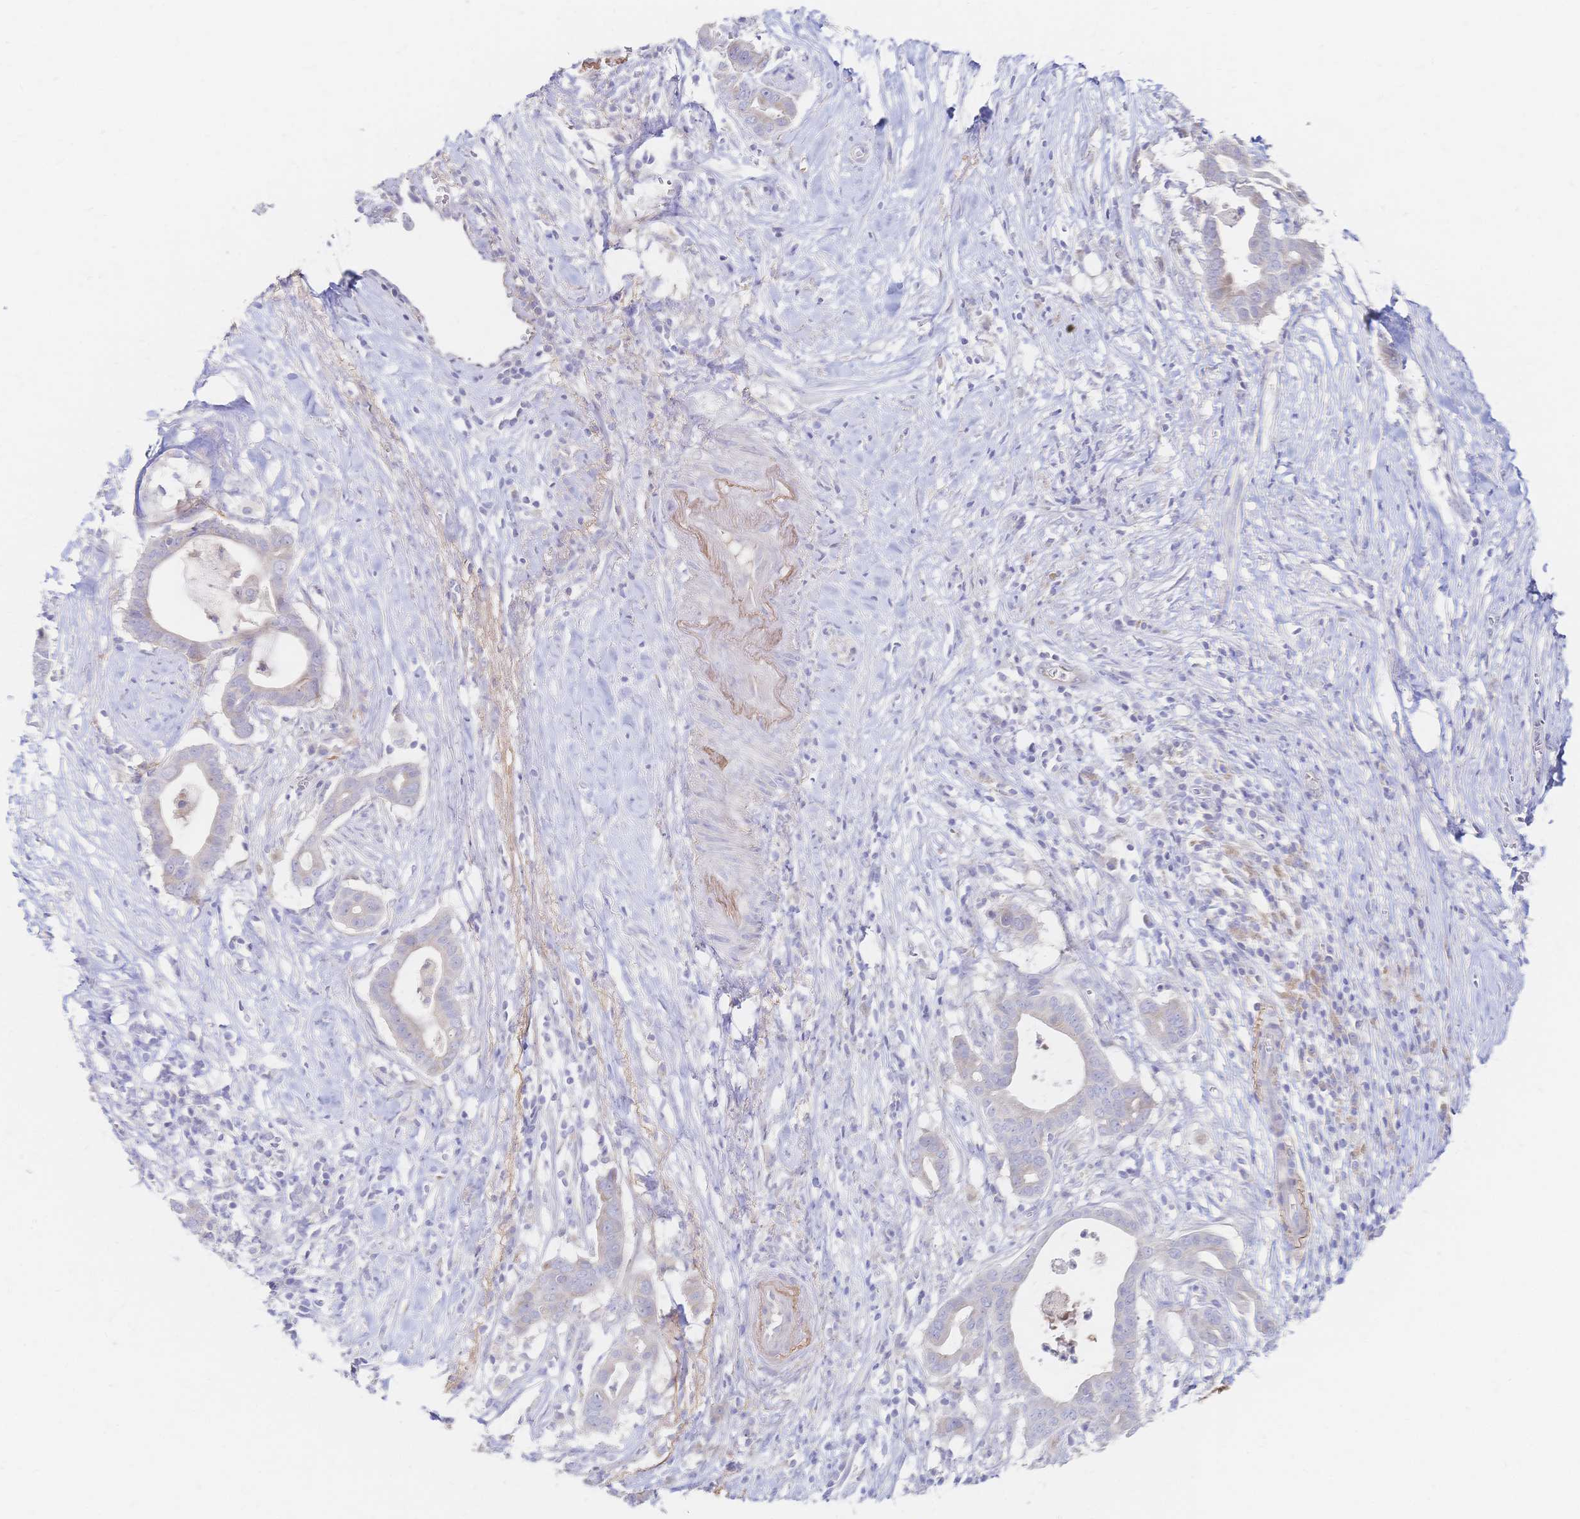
{"staining": {"intensity": "negative", "quantity": "none", "location": "none"}, "tissue": "pancreatic cancer", "cell_type": "Tumor cells", "image_type": "cancer", "snomed": [{"axis": "morphology", "description": "Adenocarcinoma, NOS"}, {"axis": "topography", "description": "Pancreas"}], "caption": "Human pancreatic adenocarcinoma stained for a protein using immunohistochemistry displays no staining in tumor cells.", "gene": "VWC2L", "patient": {"sex": "male", "age": 61}}